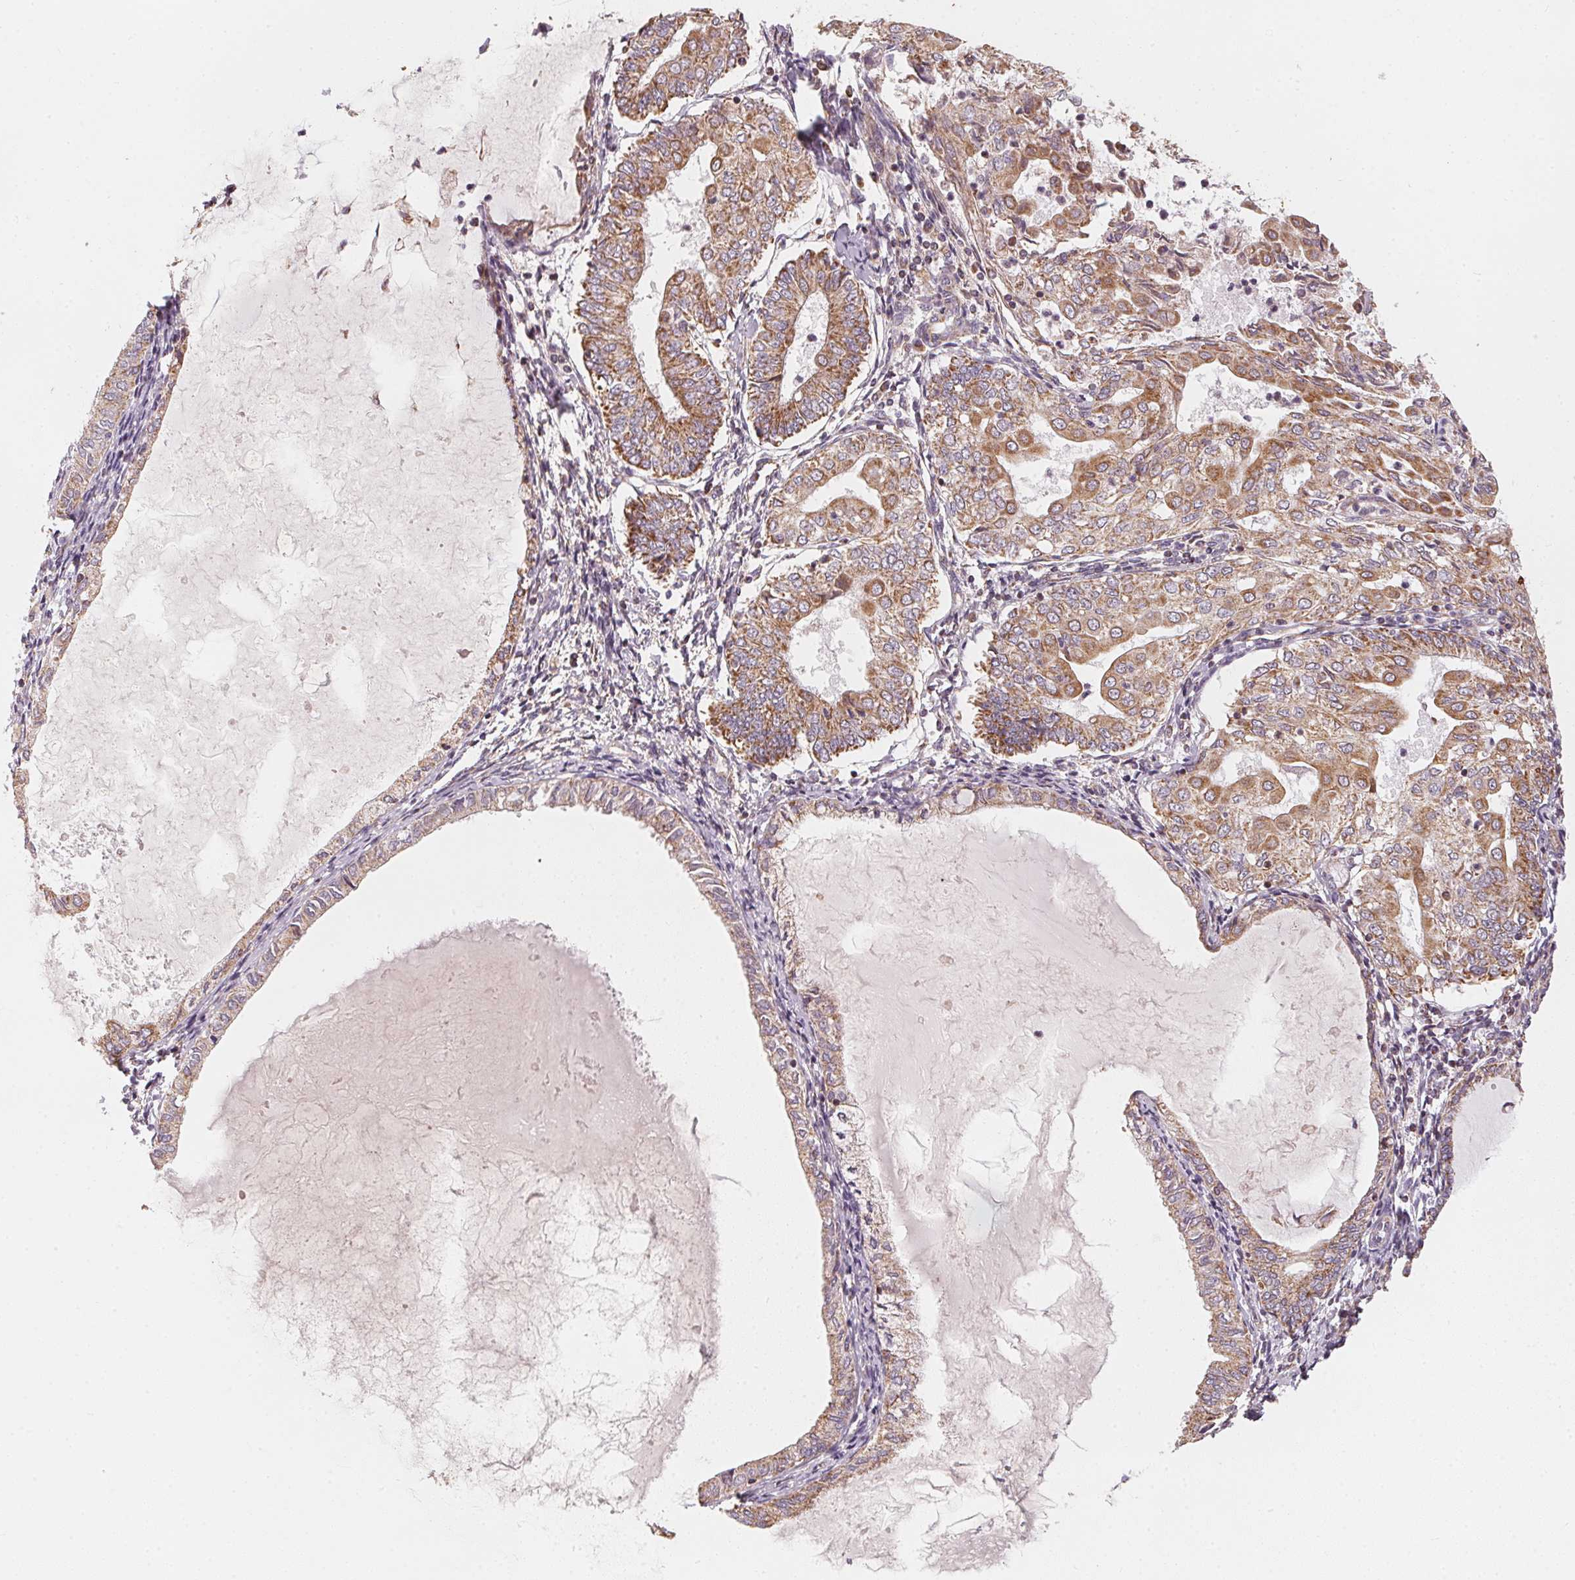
{"staining": {"intensity": "moderate", "quantity": ">75%", "location": "cytoplasmic/membranous"}, "tissue": "endometrial cancer", "cell_type": "Tumor cells", "image_type": "cancer", "snomed": [{"axis": "morphology", "description": "Adenocarcinoma, NOS"}, {"axis": "topography", "description": "Endometrium"}], "caption": "A high-resolution photomicrograph shows immunohistochemistry staining of endometrial adenocarcinoma, which shows moderate cytoplasmic/membranous staining in about >75% of tumor cells.", "gene": "MATCAP1", "patient": {"sex": "female", "age": 68}}